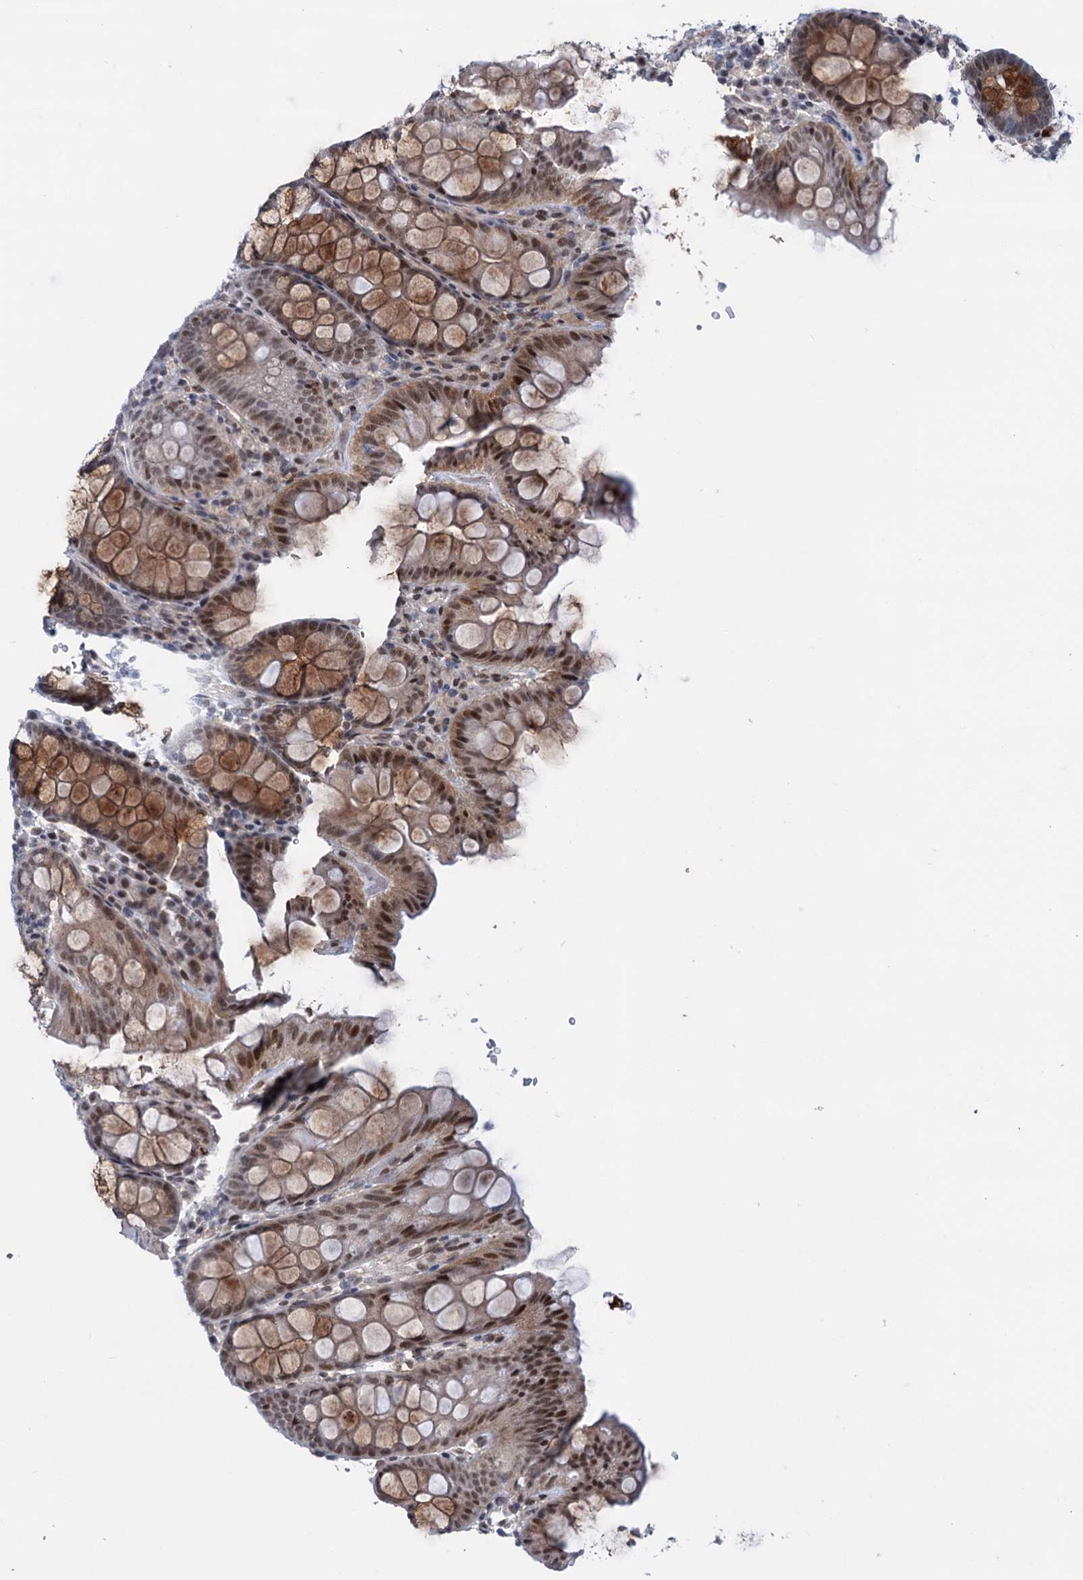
{"staining": {"intensity": "moderate", "quantity": ">75%", "location": "cytoplasmic/membranous,nuclear"}, "tissue": "colon", "cell_type": "Endothelial cells", "image_type": "normal", "snomed": [{"axis": "morphology", "description": "Normal tissue, NOS"}, {"axis": "topography", "description": "Colon"}], "caption": "Moderate cytoplasmic/membranous,nuclear positivity is seen in about >75% of endothelial cells in unremarkable colon.", "gene": "FAM53A", "patient": {"sex": "male", "age": 75}}